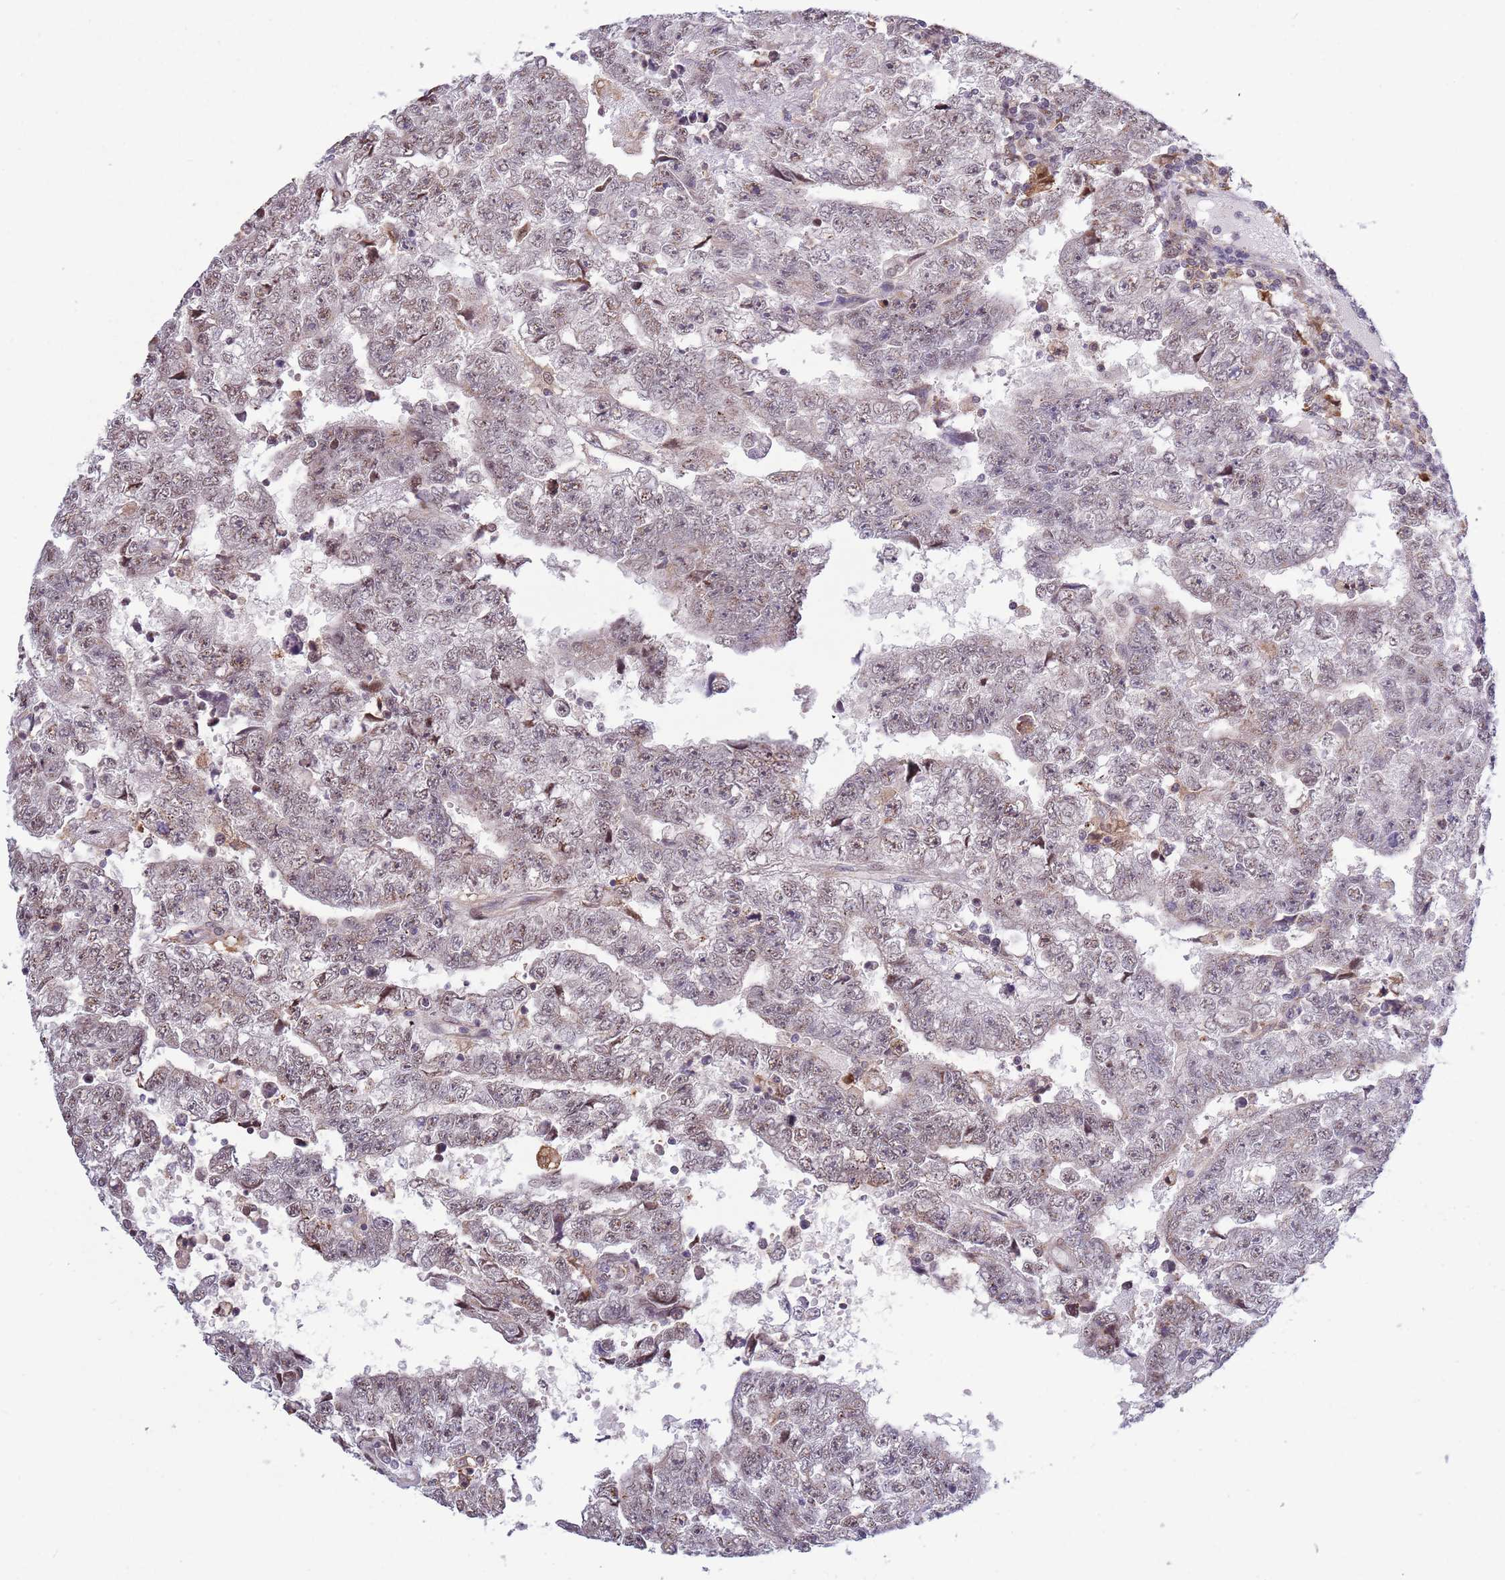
{"staining": {"intensity": "weak", "quantity": "<25%", "location": "nuclear"}, "tissue": "testis cancer", "cell_type": "Tumor cells", "image_type": "cancer", "snomed": [{"axis": "morphology", "description": "Carcinoma, Embryonal, NOS"}, {"axis": "topography", "description": "Testis"}], "caption": "High power microscopy micrograph of an immunohistochemistry photomicrograph of testis cancer (embryonal carcinoma), revealing no significant staining in tumor cells.", "gene": "CCNJL", "patient": {"sex": "male", "age": 25}}